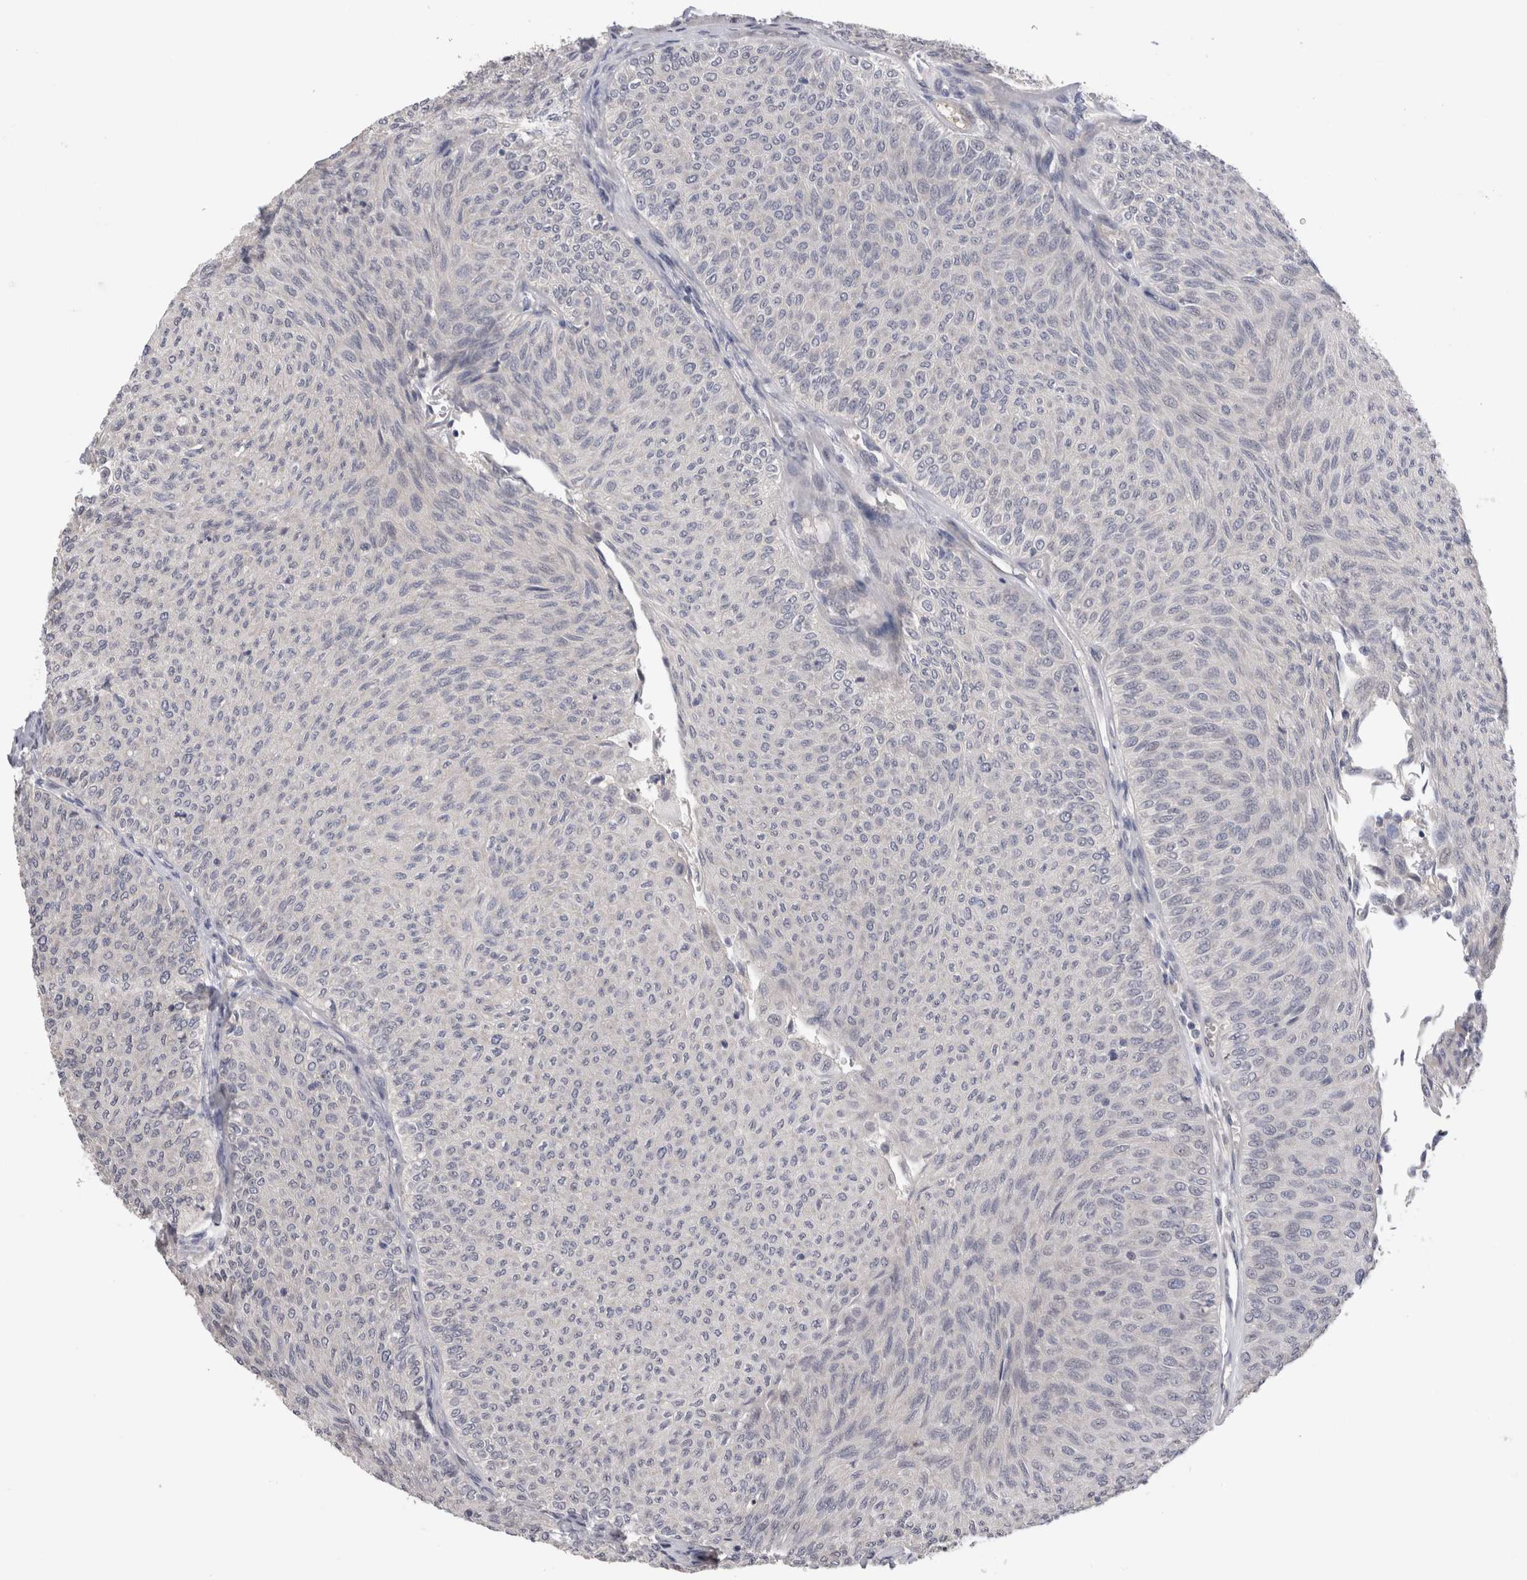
{"staining": {"intensity": "negative", "quantity": "none", "location": "none"}, "tissue": "urothelial cancer", "cell_type": "Tumor cells", "image_type": "cancer", "snomed": [{"axis": "morphology", "description": "Urothelial carcinoma, Low grade"}, {"axis": "topography", "description": "Urinary bladder"}], "caption": "An IHC photomicrograph of urothelial carcinoma (low-grade) is shown. There is no staining in tumor cells of urothelial carcinoma (low-grade).", "gene": "CRYBG1", "patient": {"sex": "male", "age": 78}}